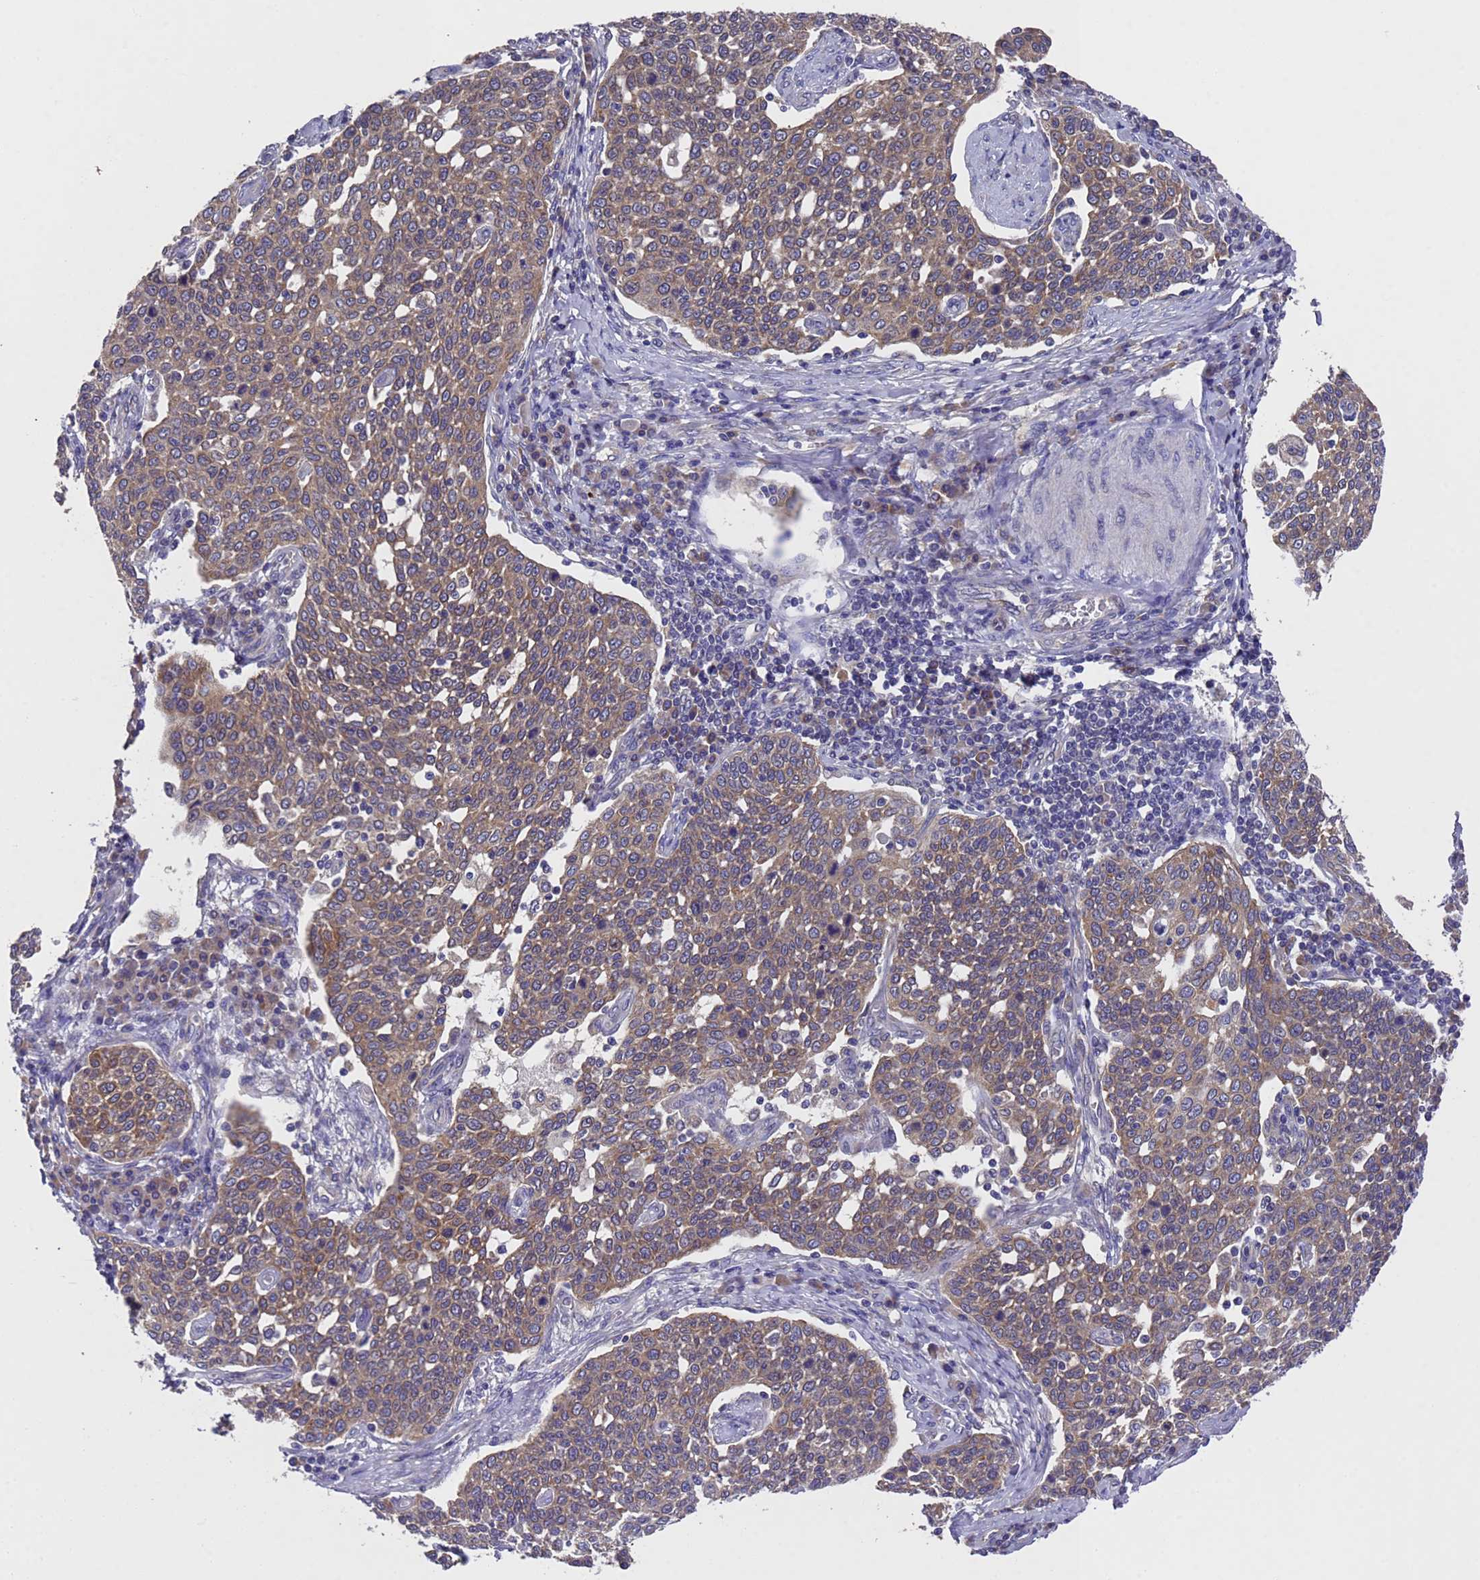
{"staining": {"intensity": "moderate", "quantity": ">75%", "location": "cytoplasmic/membranous"}, "tissue": "cervical cancer", "cell_type": "Tumor cells", "image_type": "cancer", "snomed": [{"axis": "morphology", "description": "Squamous cell carcinoma, NOS"}, {"axis": "topography", "description": "Cervix"}], "caption": "Squamous cell carcinoma (cervical) was stained to show a protein in brown. There is medium levels of moderate cytoplasmic/membranous positivity in about >75% of tumor cells. (brown staining indicates protein expression, while blue staining denotes nuclei).", "gene": "DCAF12L2", "patient": {"sex": "female", "age": 34}}